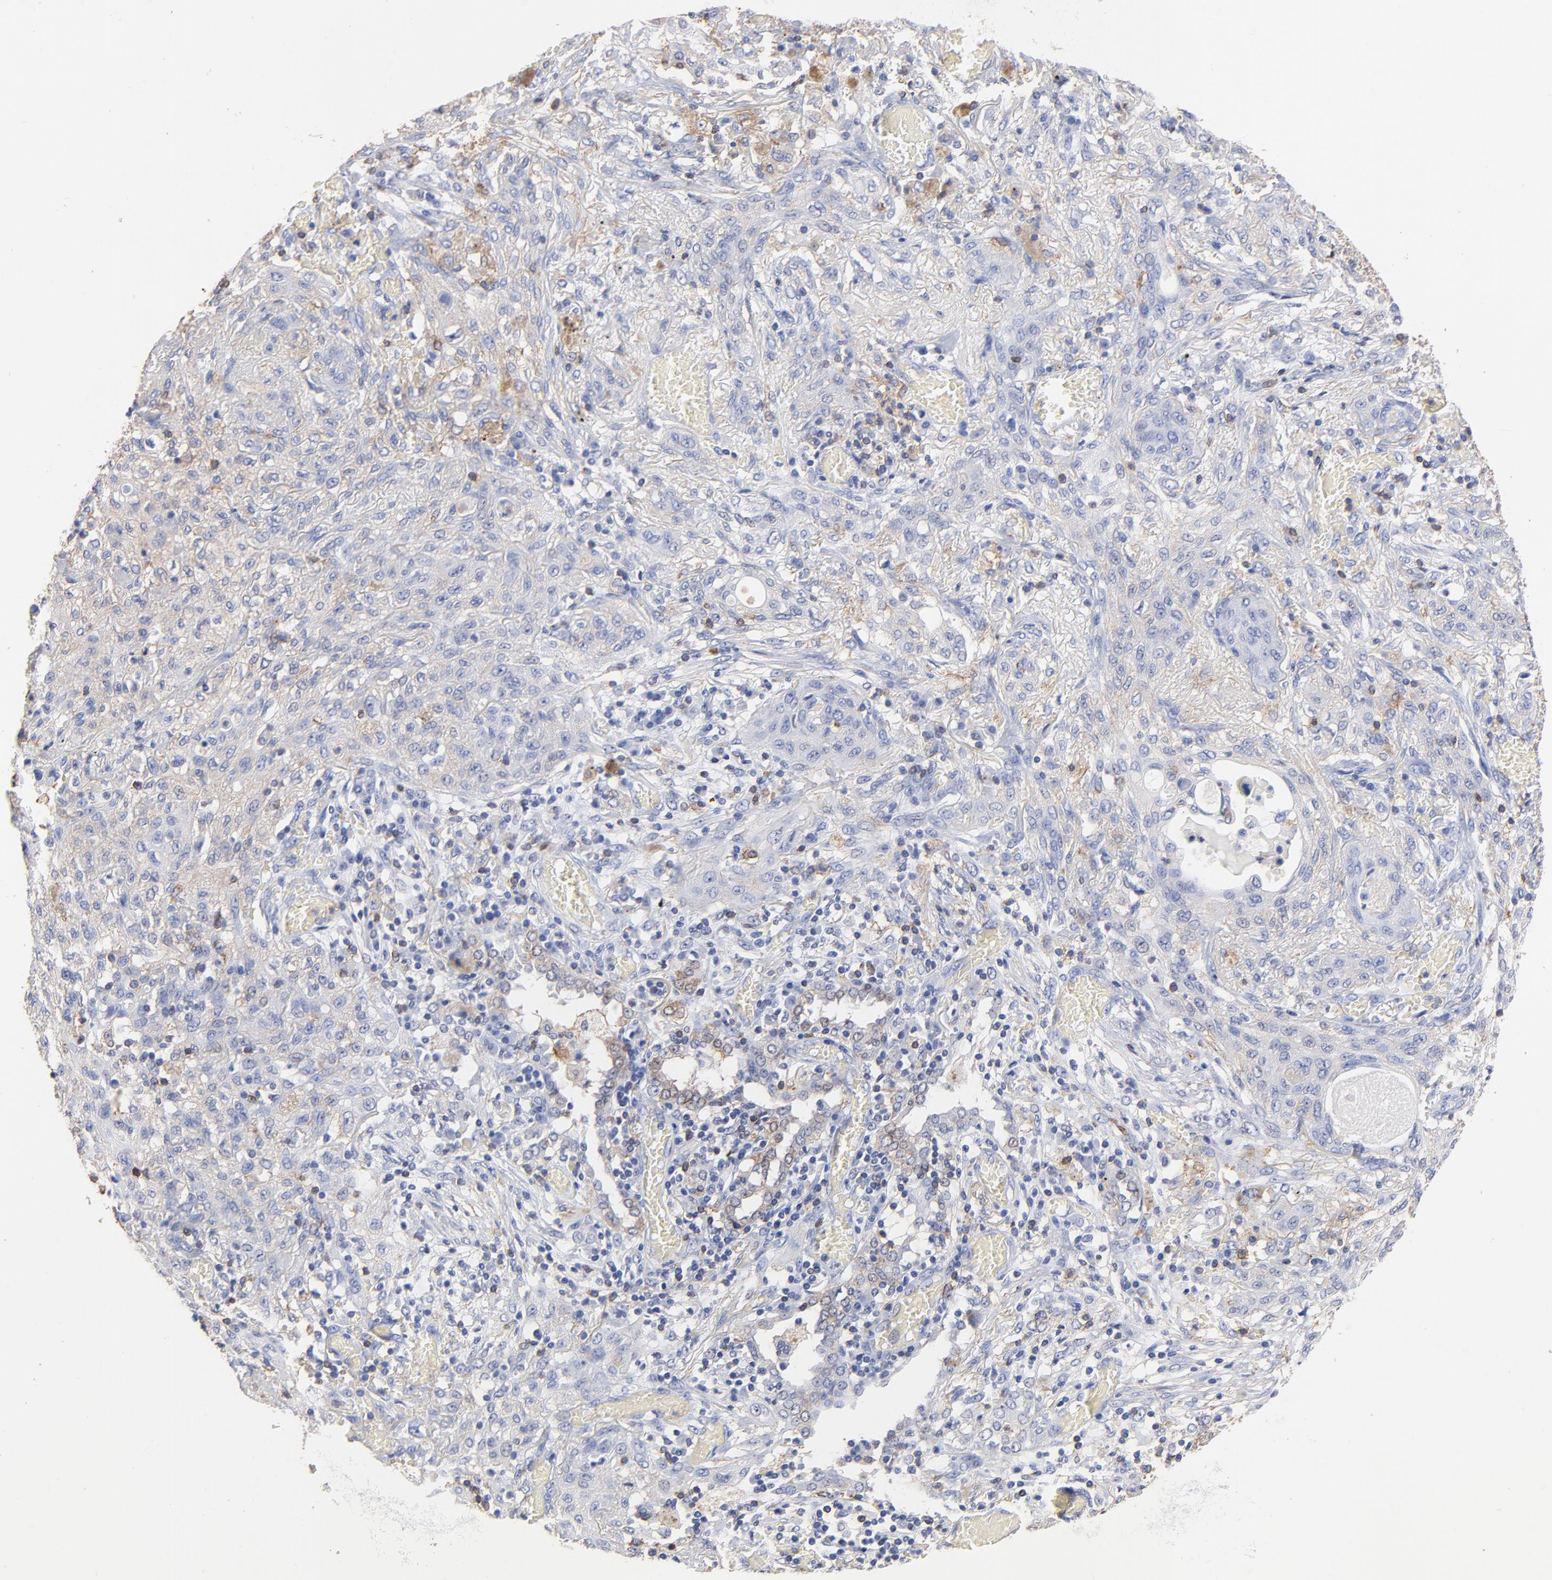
{"staining": {"intensity": "weak", "quantity": "<25%", "location": "cytoplasmic/membranous"}, "tissue": "lung cancer", "cell_type": "Tumor cells", "image_type": "cancer", "snomed": [{"axis": "morphology", "description": "Squamous cell carcinoma, NOS"}, {"axis": "topography", "description": "Lung"}], "caption": "This is an immunohistochemistry histopathology image of human lung squamous cell carcinoma. There is no staining in tumor cells.", "gene": "ASL", "patient": {"sex": "female", "age": 47}}